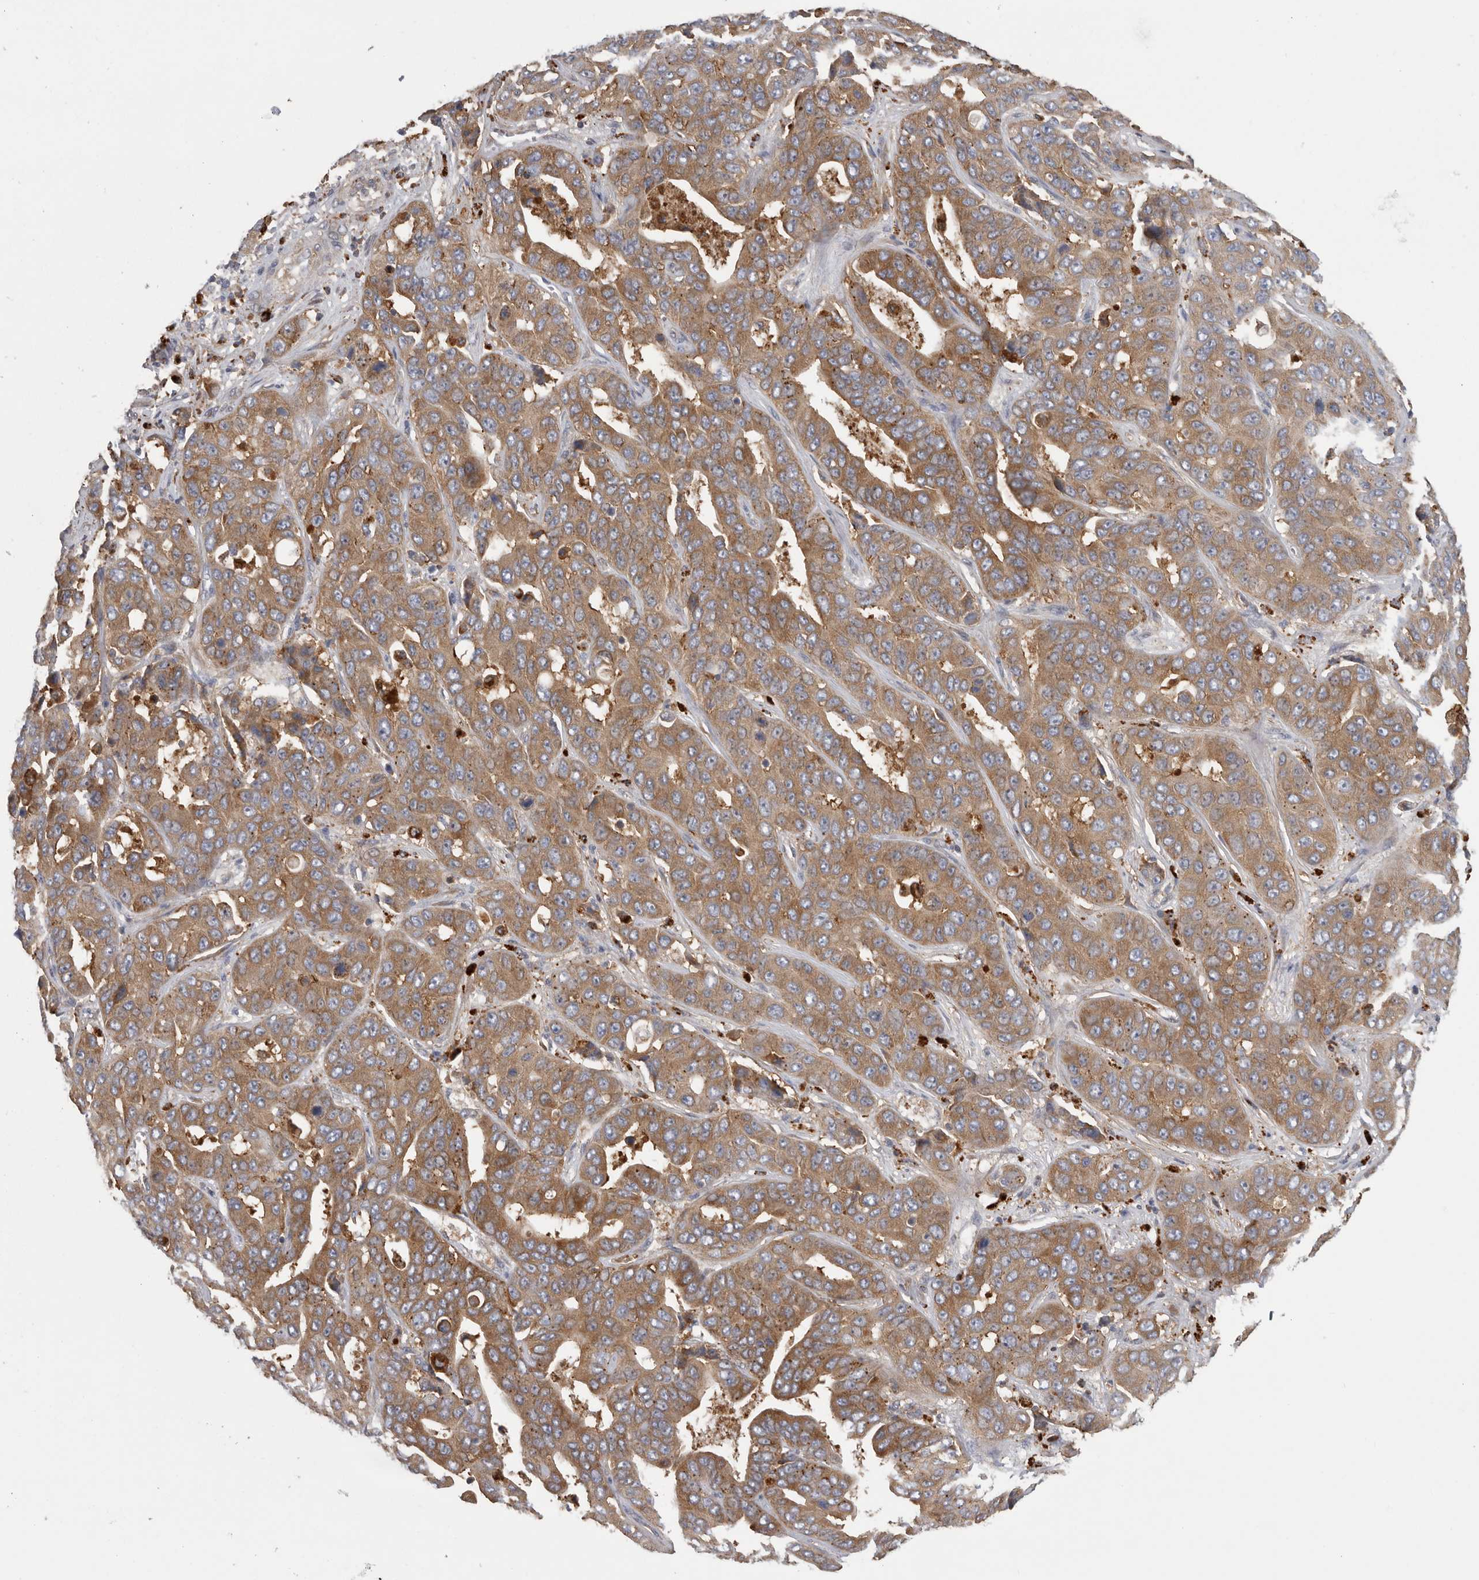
{"staining": {"intensity": "moderate", "quantity": ">75%", "location": "cytoplasmic/membranous"}, "tissue": "liver cancer", "cell_type": "Tumor cells", "image_type": "cancer", "snomed": [{"axis": "morphology", "description": "Cholangiocarcinoma"}, {"axis": "topography", "description": "Liver"}], "caption": "Protein staining displays moderate cytoplasmic/membranous expression in about >75% of tumor cells in cholangiocarcinoma (liver). Nuclei are stained in blue.", "gene": "C1orf109", "patient": {"sex": "female", "age": 52}}